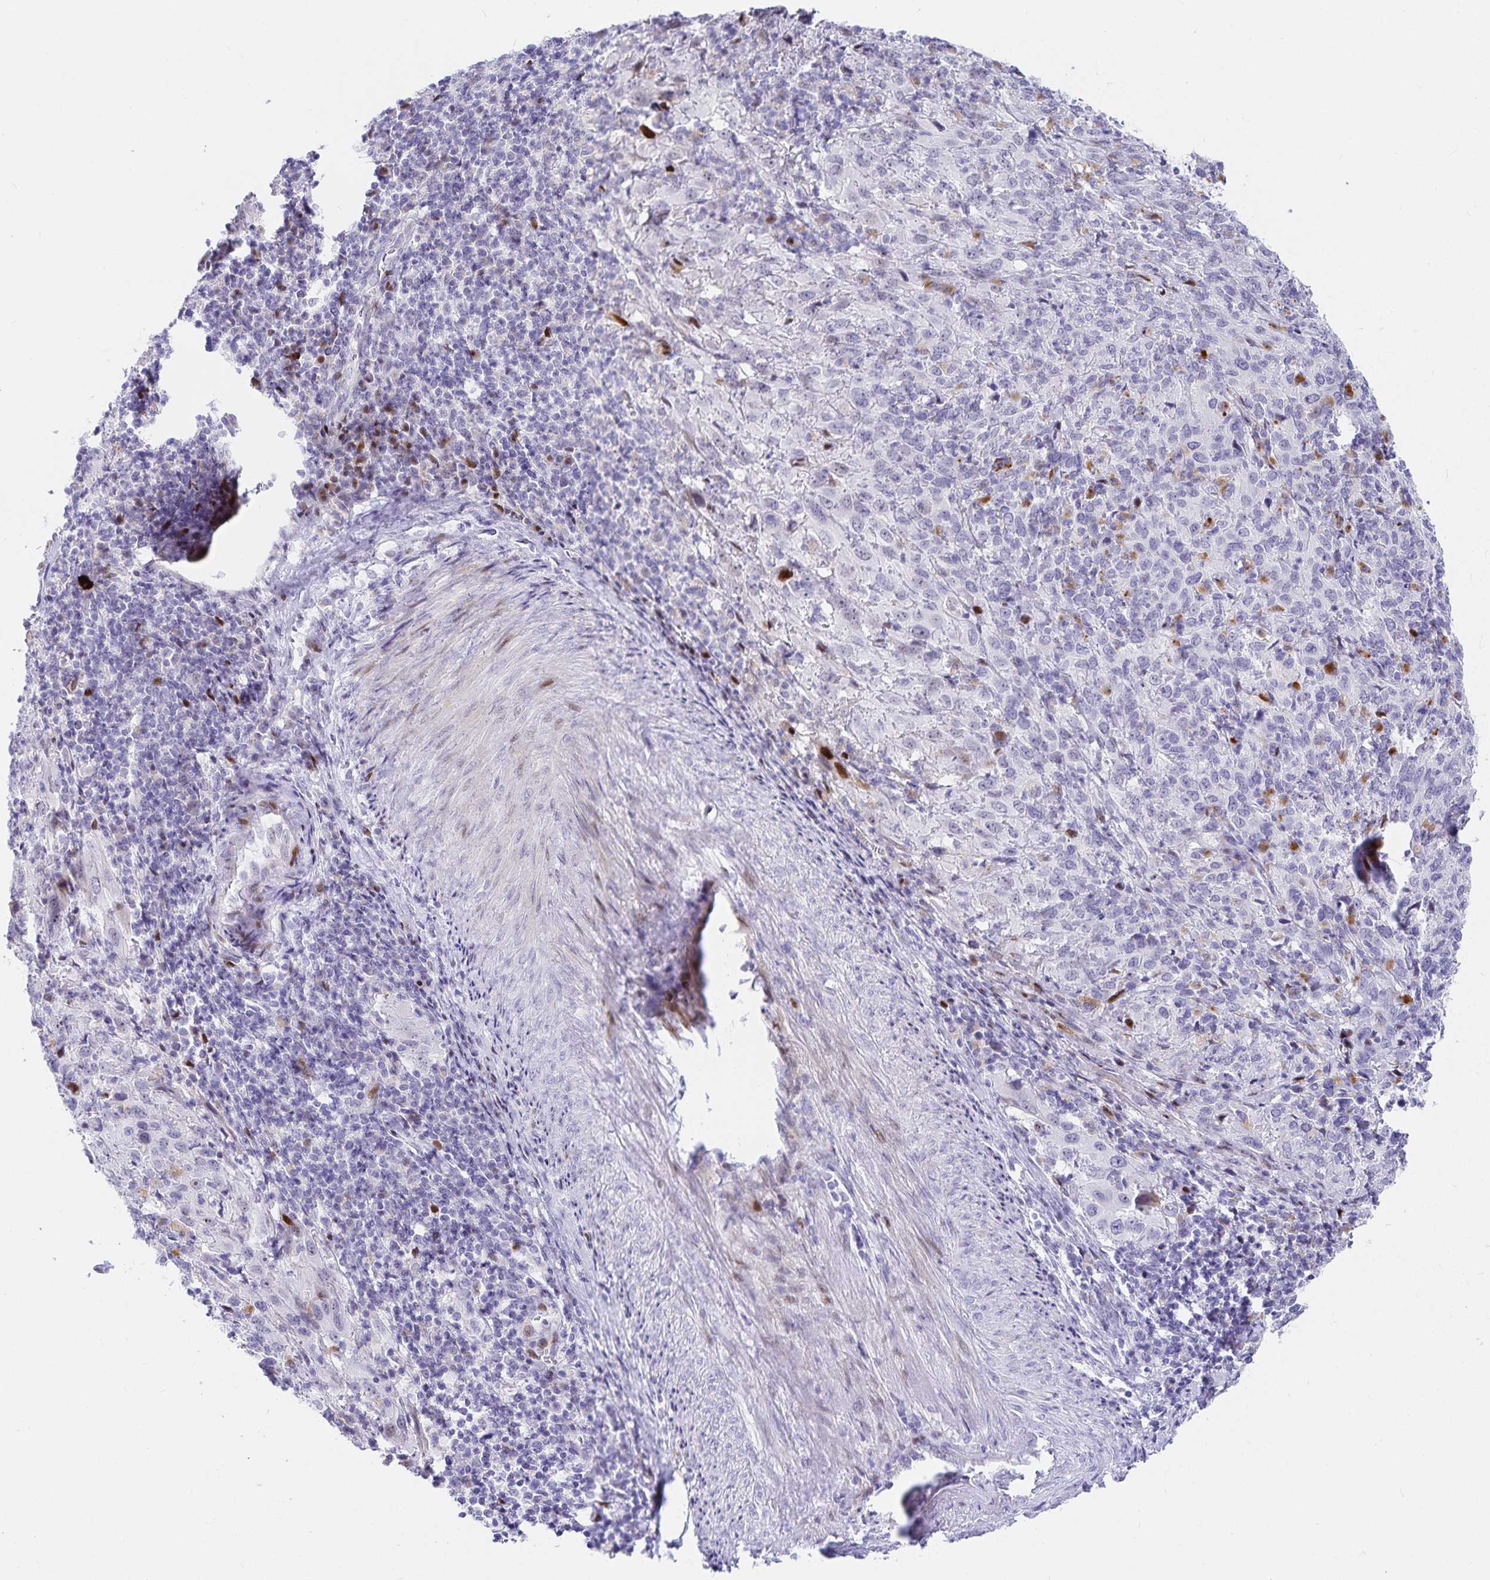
{"staining": {"intensity": "negative", "quantity": "none", "location": "none"}, "tissue": "cervical cancer", "cell_type": "Tumor cells", "image_type": "cancer", "snomed": [{"axis": "morphology", "description": "Squamous cell carcinoma, NOS"}, {"axis": "topography", "description": "Cervix"}], "caption": "Squamous cell carcinoma (cervical) was stained to show a protein in brown. There is no significant staining in tumor cells. (DAB immunohistochemistry, high magnification).", "gene": "KBTBD13", "patient": {"sex": "female", "age": 51}}